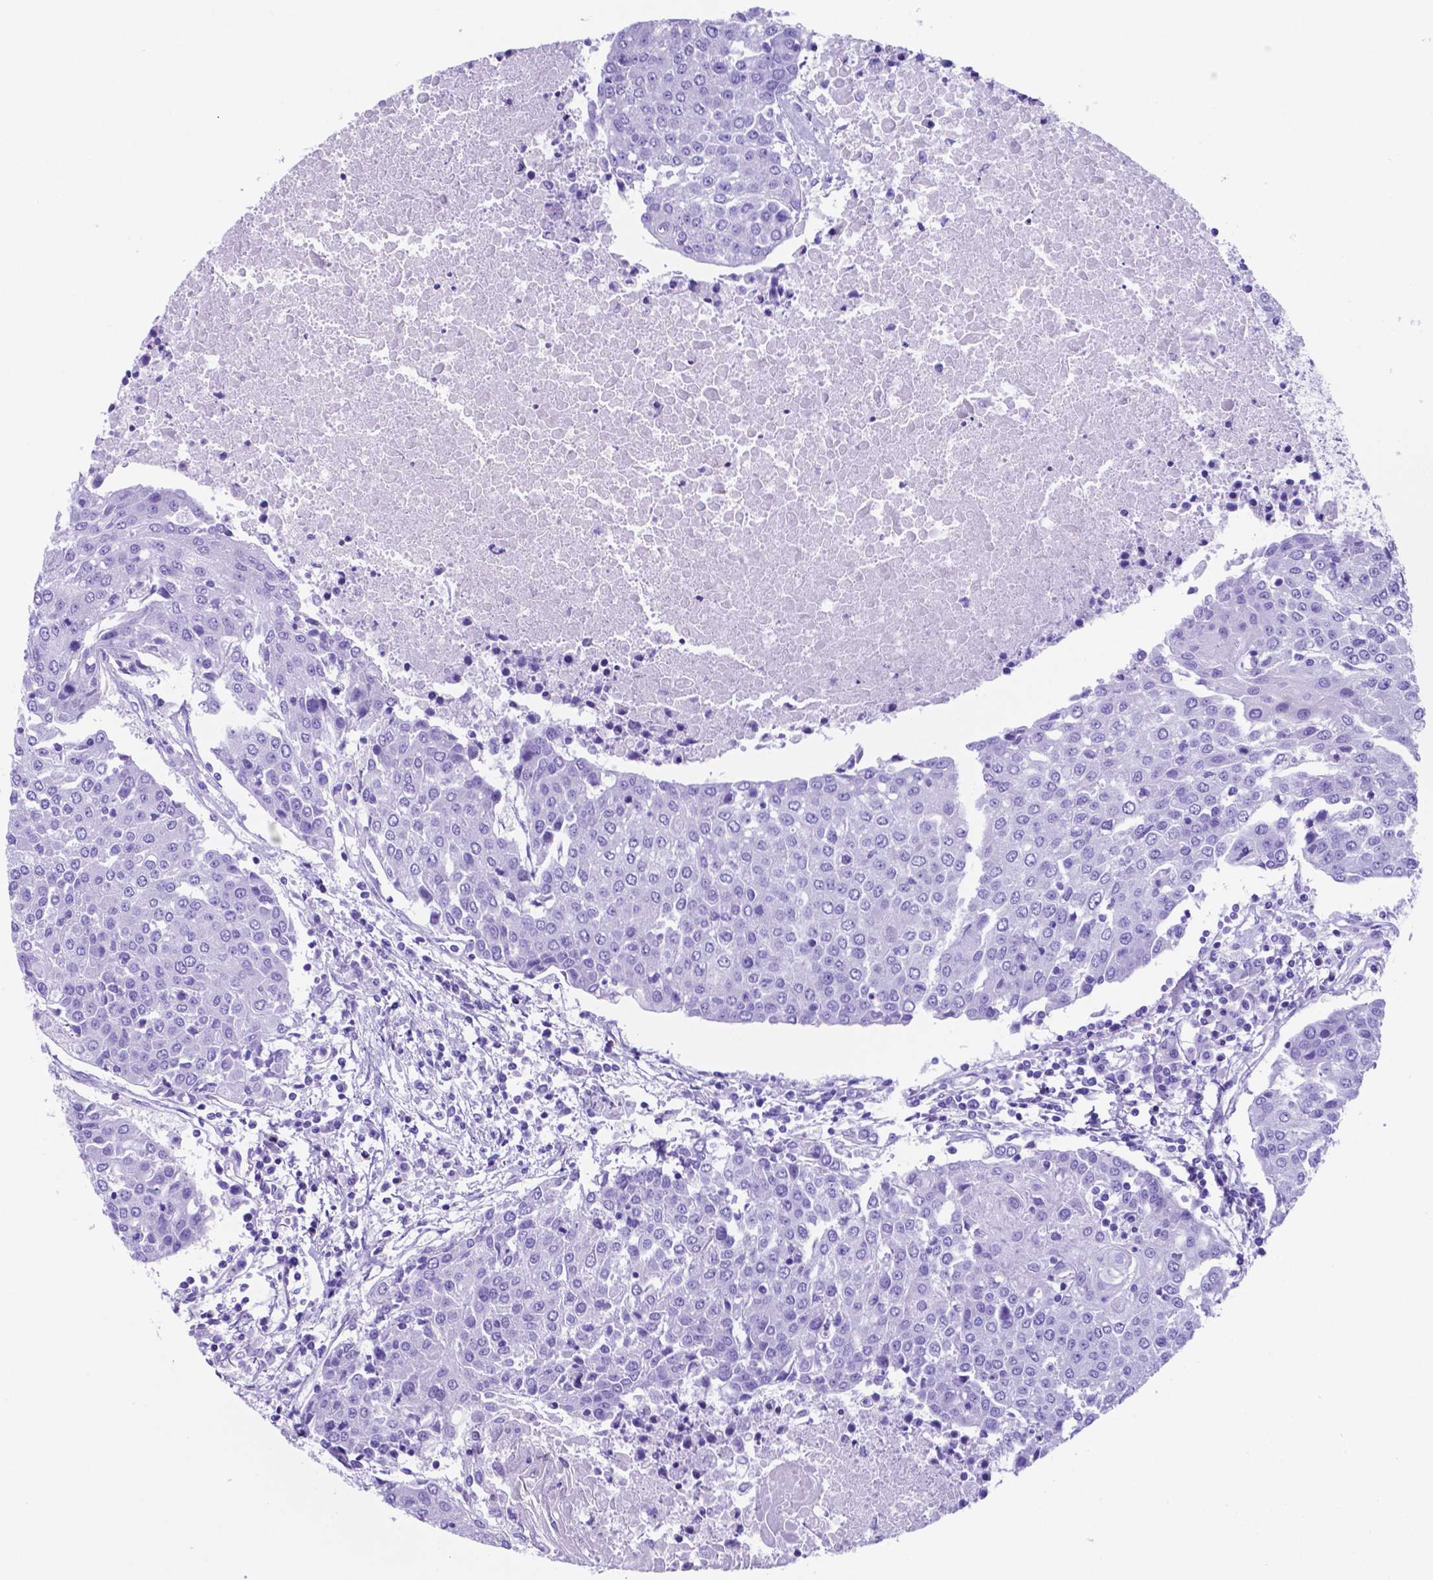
{"staining": {"intensity": "negative", "quantity": "none", "location": "none"}, "tissue": "urothelial cancer", "cell_type": "Tumor cells", "image_type": "cancer", "snomed": [{"axis": "morphology", "description": "Urothelial carcinoma, High grade"}, {"axis": "topography", "description": "Urinary bladder"}], "caption": "Immunohistochemical staining of human urothelial carcinoma (high-grade) exhibits no significant staining in tumor cells.", "gene": "DNAAF8", "patient": {"sex": "female", "age": 85}}